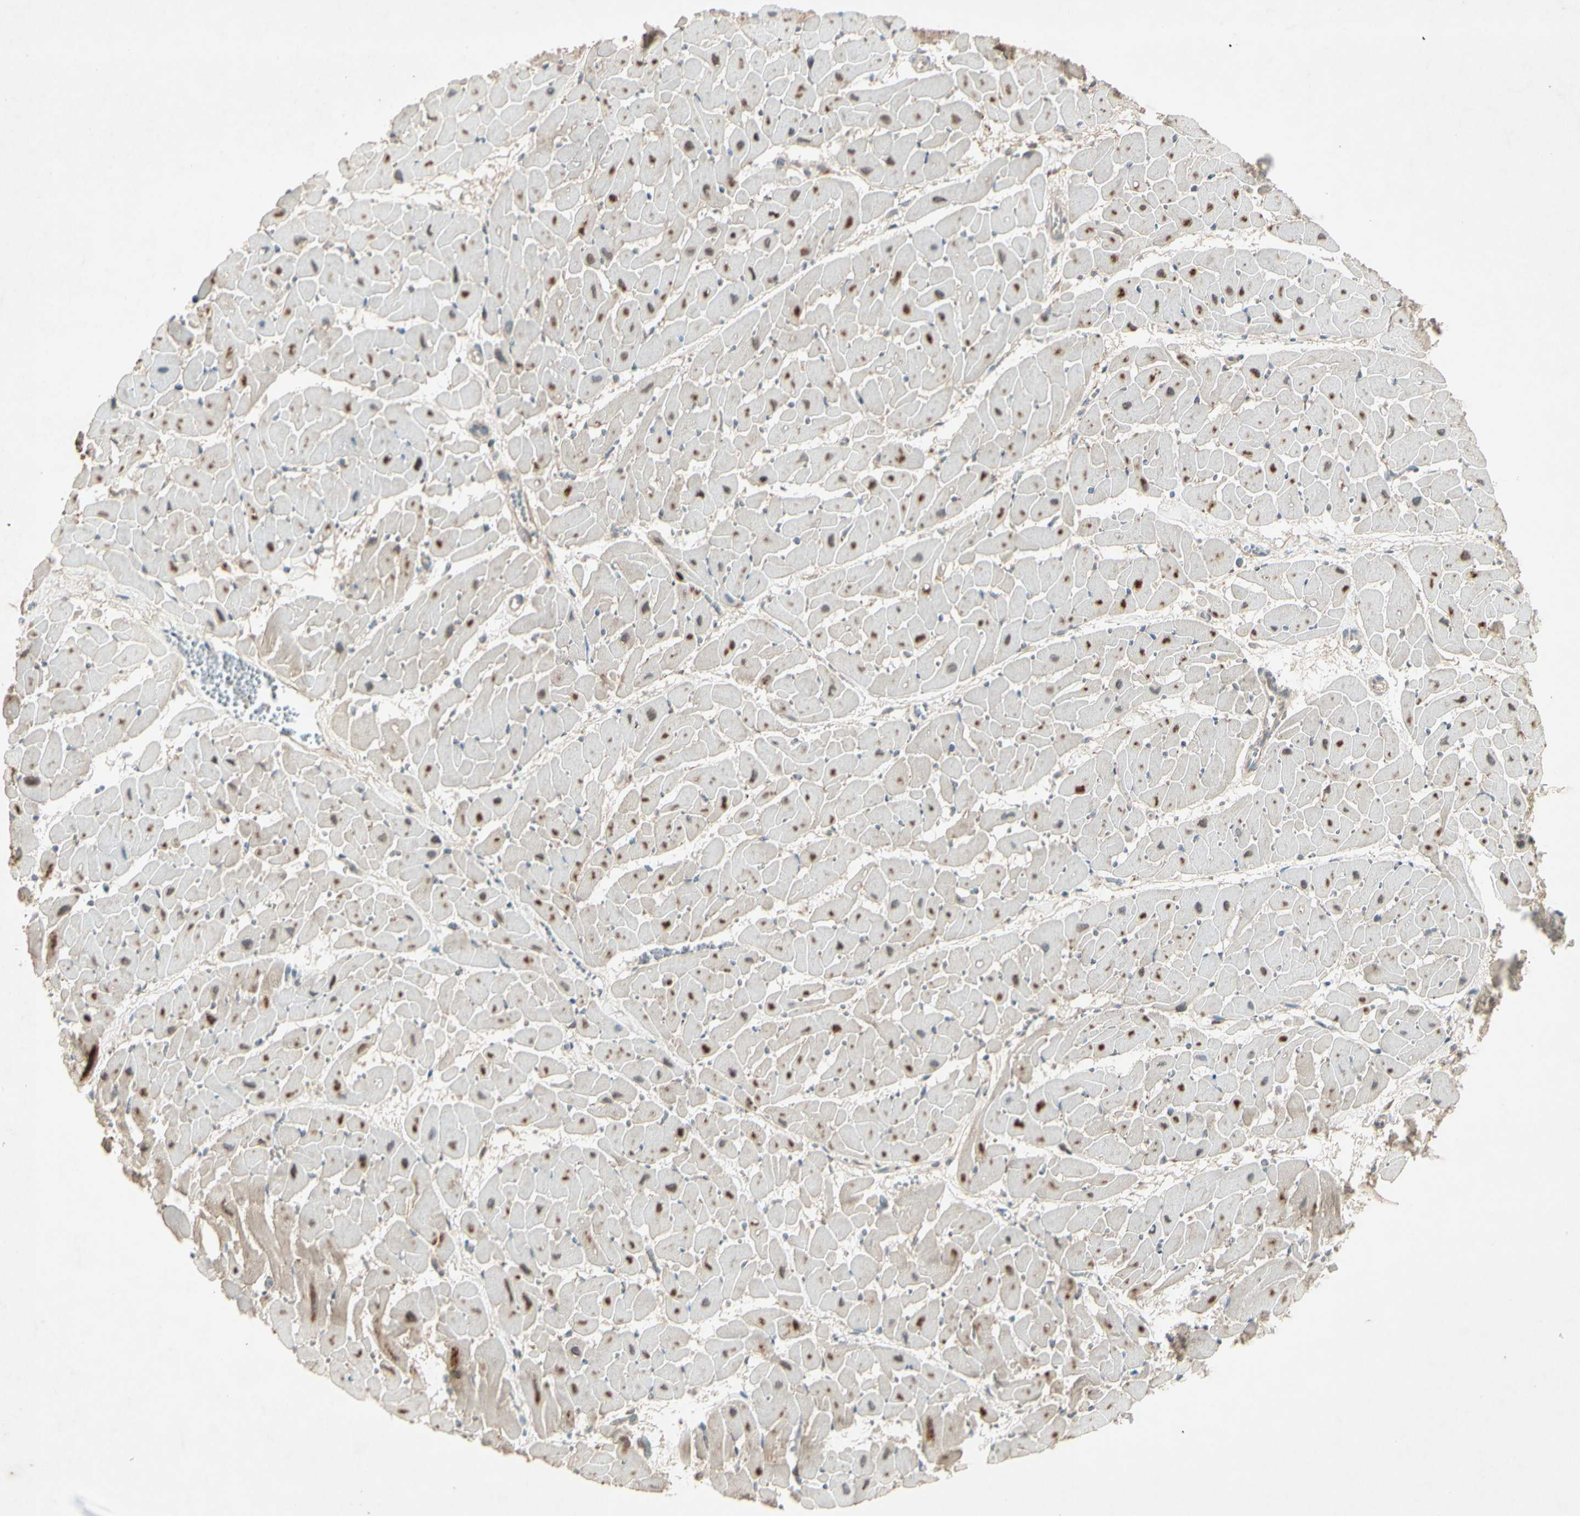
{"staining": {"intensity": "strong", "quantity": "25%-75%", "location": "cytoplasmic/membranous"}, "tissue": "heart muscle", "cell_type": "Cardiomyocytes", "image_type": "normal", "snomed": [{"axis": "morphology", "description": "Normal tissue, NOS"}, {"axis": "topography", "description": "Heart"}], "caption": "An immunohistochemistry photomicrograph of unremarkable tissue is shown. Protein staining in brown labels strong cytoplasmic/membranous positivity in heart muscle within cardiomyocytes. (IHC, brightfield microscopy, high magnification).", "gene": "FHDC1", "patient": {"sex": "female", "age": 19}}